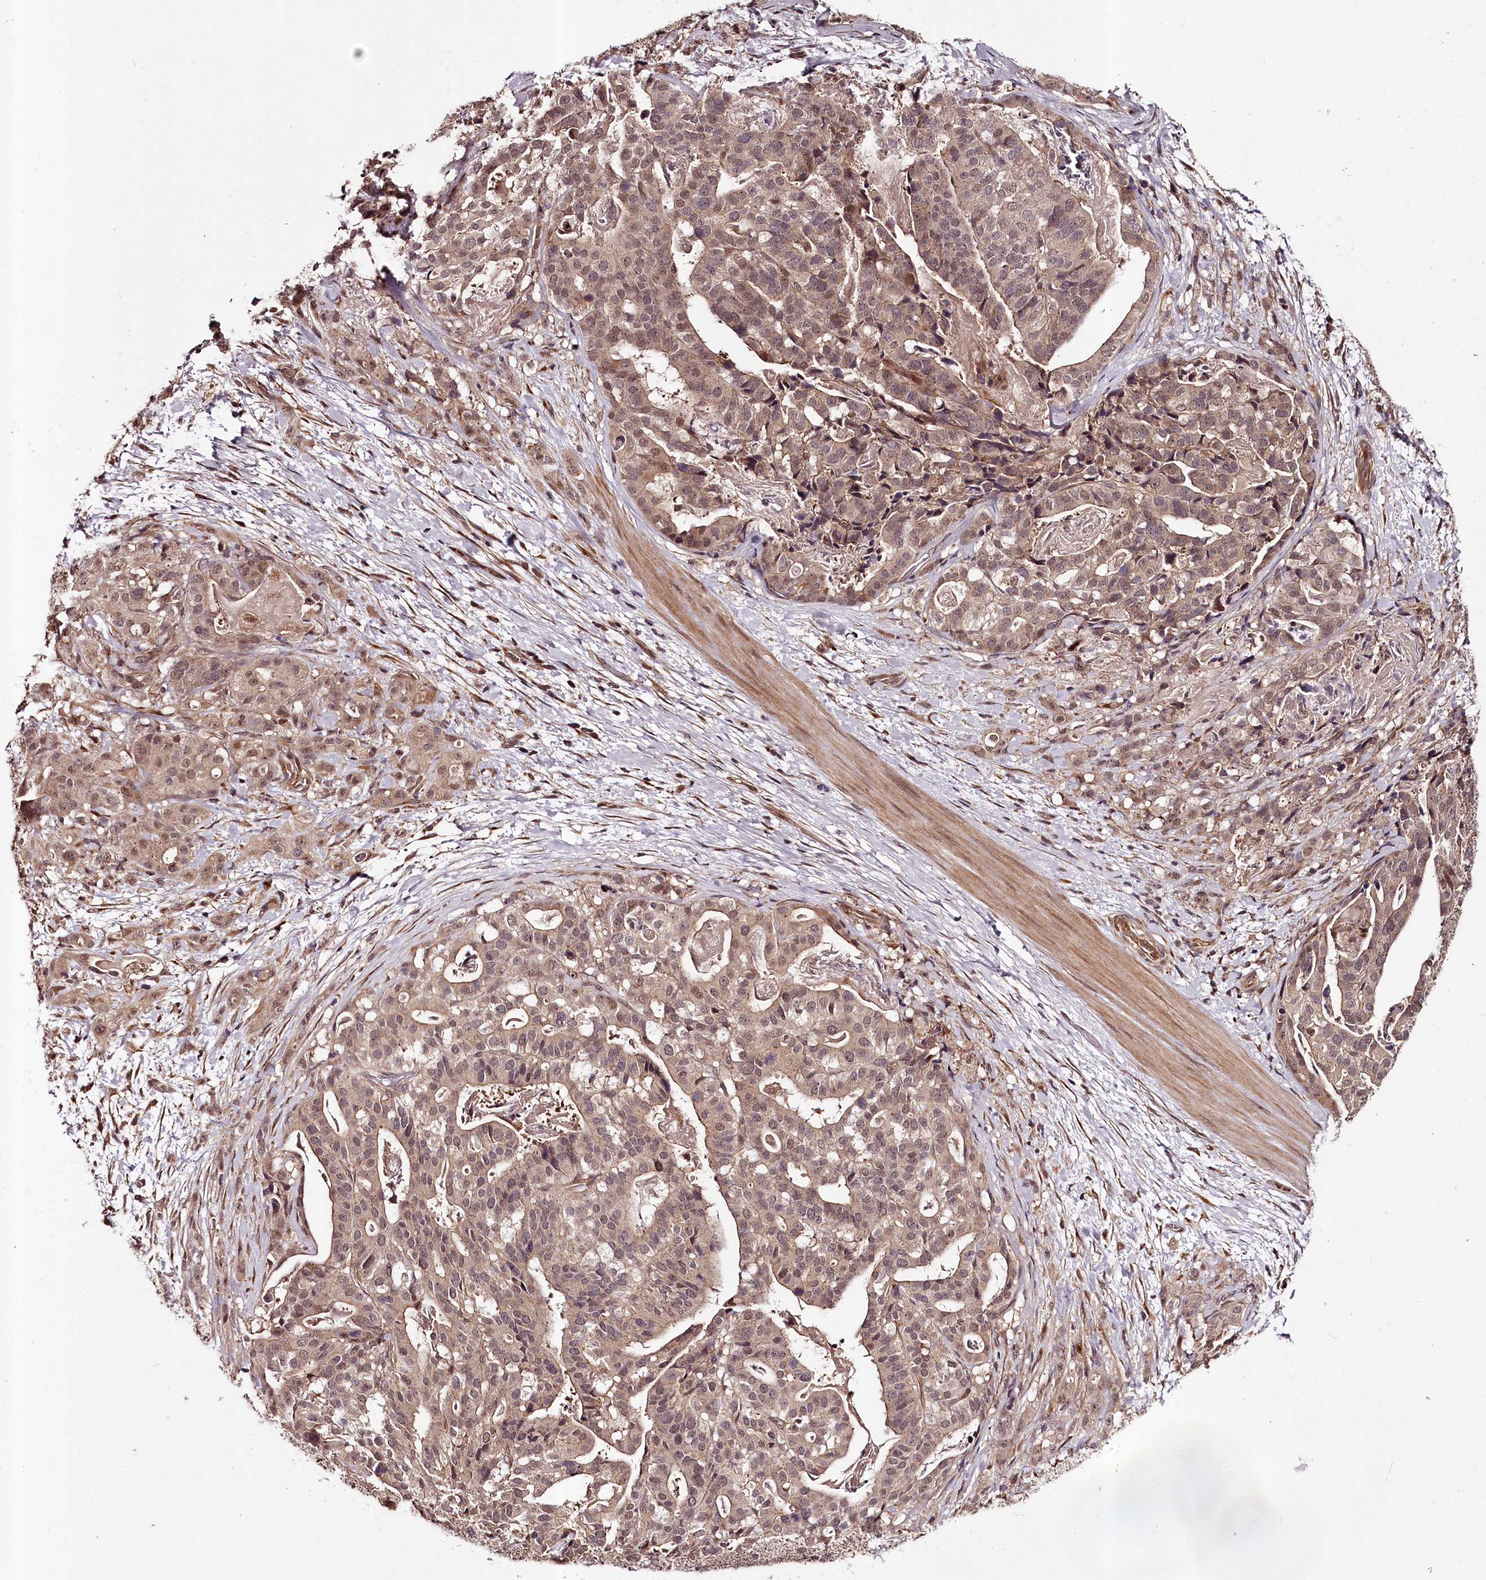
{"staining": {"intensity": "weak", "quantity": ">75%", "location": "cytoplasmic/membranous,nuclear"}, "tissue": "stomach cancer", "cell_type": "Tumor cells", "image_type": "cancer", "snomed": [{"axis": "morphology", "description": "Adenocarcinoma, NOS"}, {"axis": "topography", "description": "Stomach"}], "caption": "Stomach cancer (adenocarcinoma) was stained to show a protein in brown. There is low levels of weak cytoplasmic/membranous and nuclear expression in about >75% of tumor cells.", "gene": "MAML3", "patient": {"sex": "male", "age": 48}}